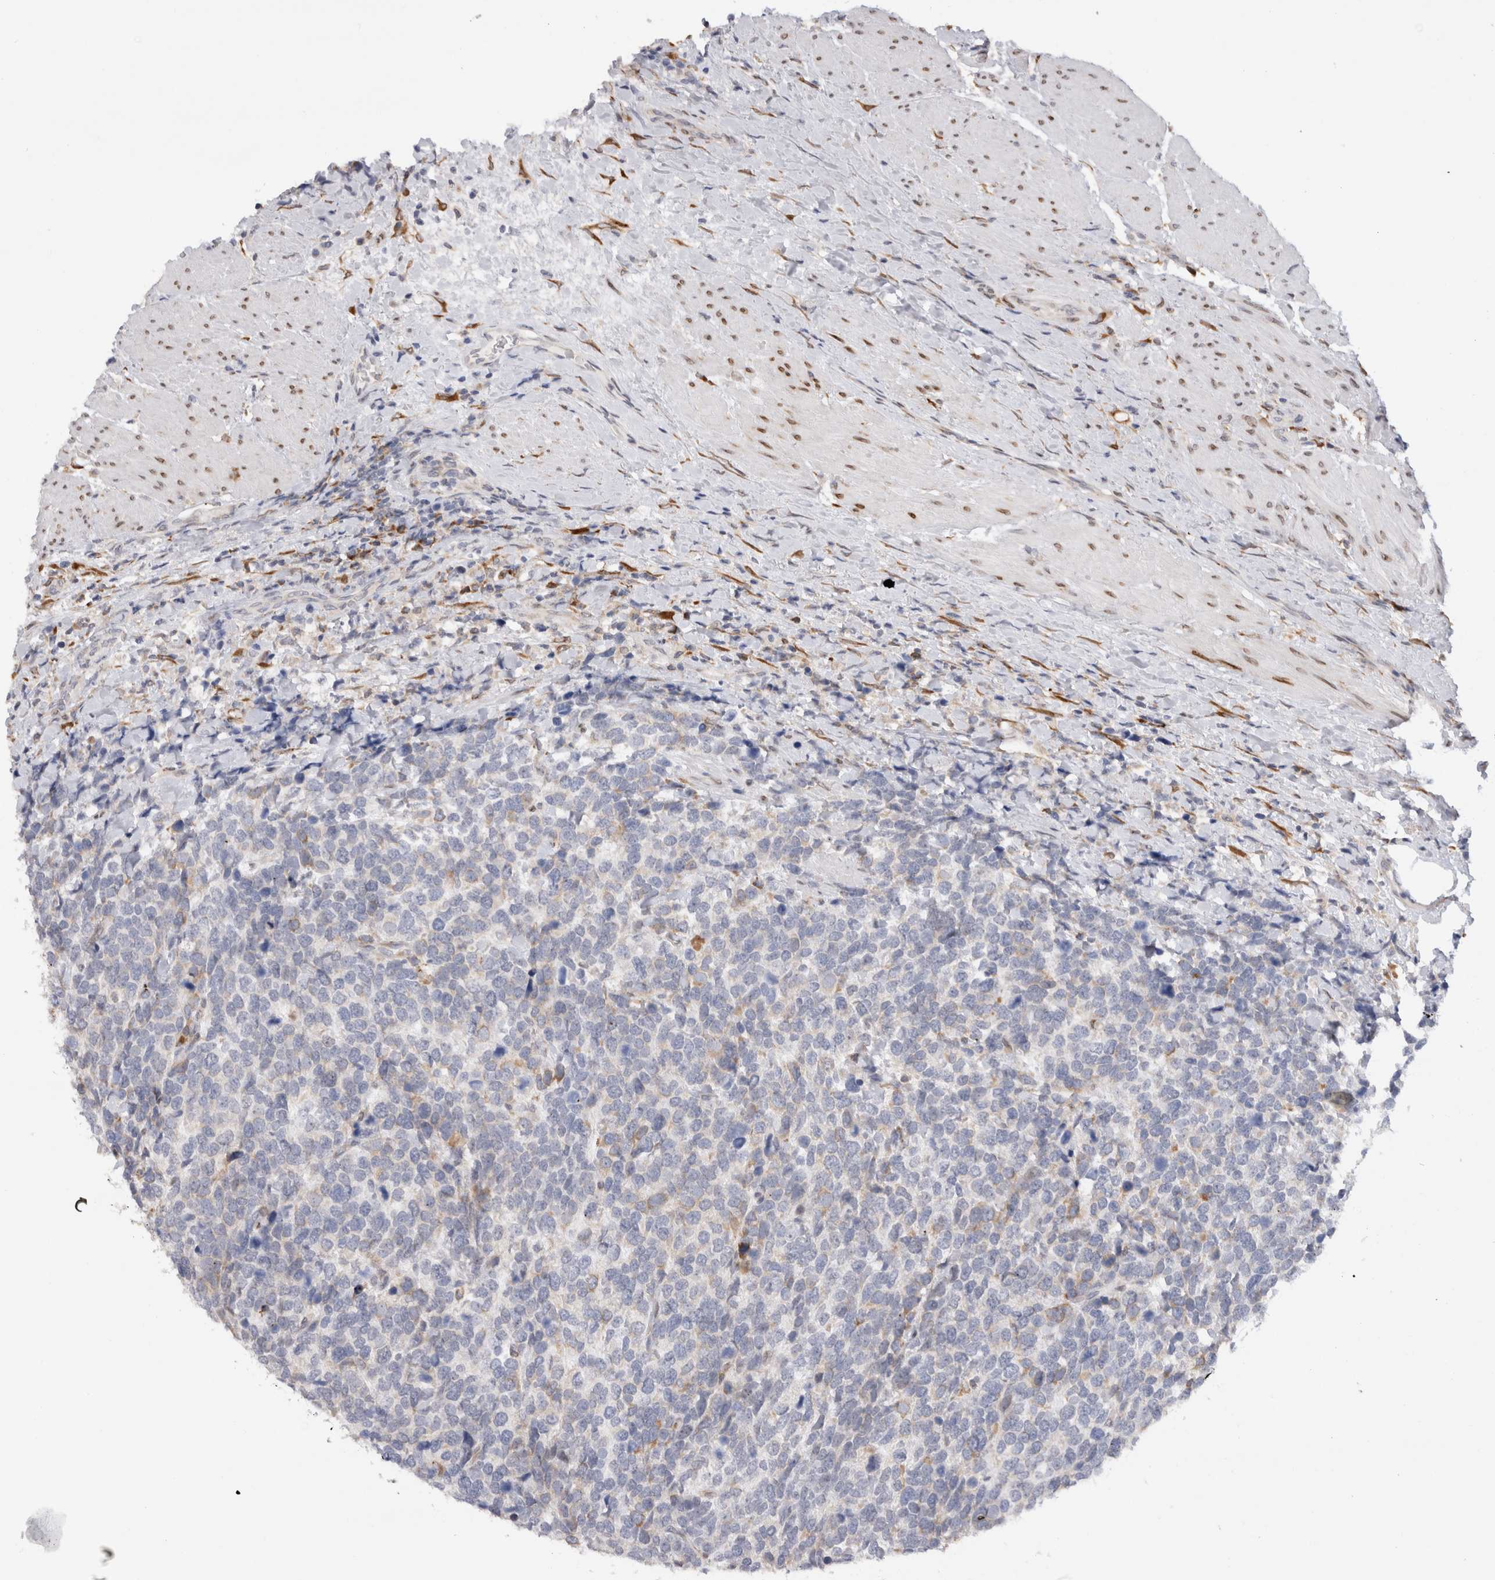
{"staining": {"intensity": "weak", "quantity": "<25%", "location": "cytoplasmic/membranous"}, "tissue": "urothelial cancer", "cell_type": "Tumor cells", "image_type": "cancer", "snomed": [{"axis": "morphology", "description": "Urothelial carcinoma, High grade"}, {"axis": "topography", "description": "Urinary bladder"}], "caption": "IHC of human high-grade urothelial carcinoma exhibits no positivity in tumor cells.", "gene": "VCPIP1", "patient": {"sex": "female", "age": 82}}